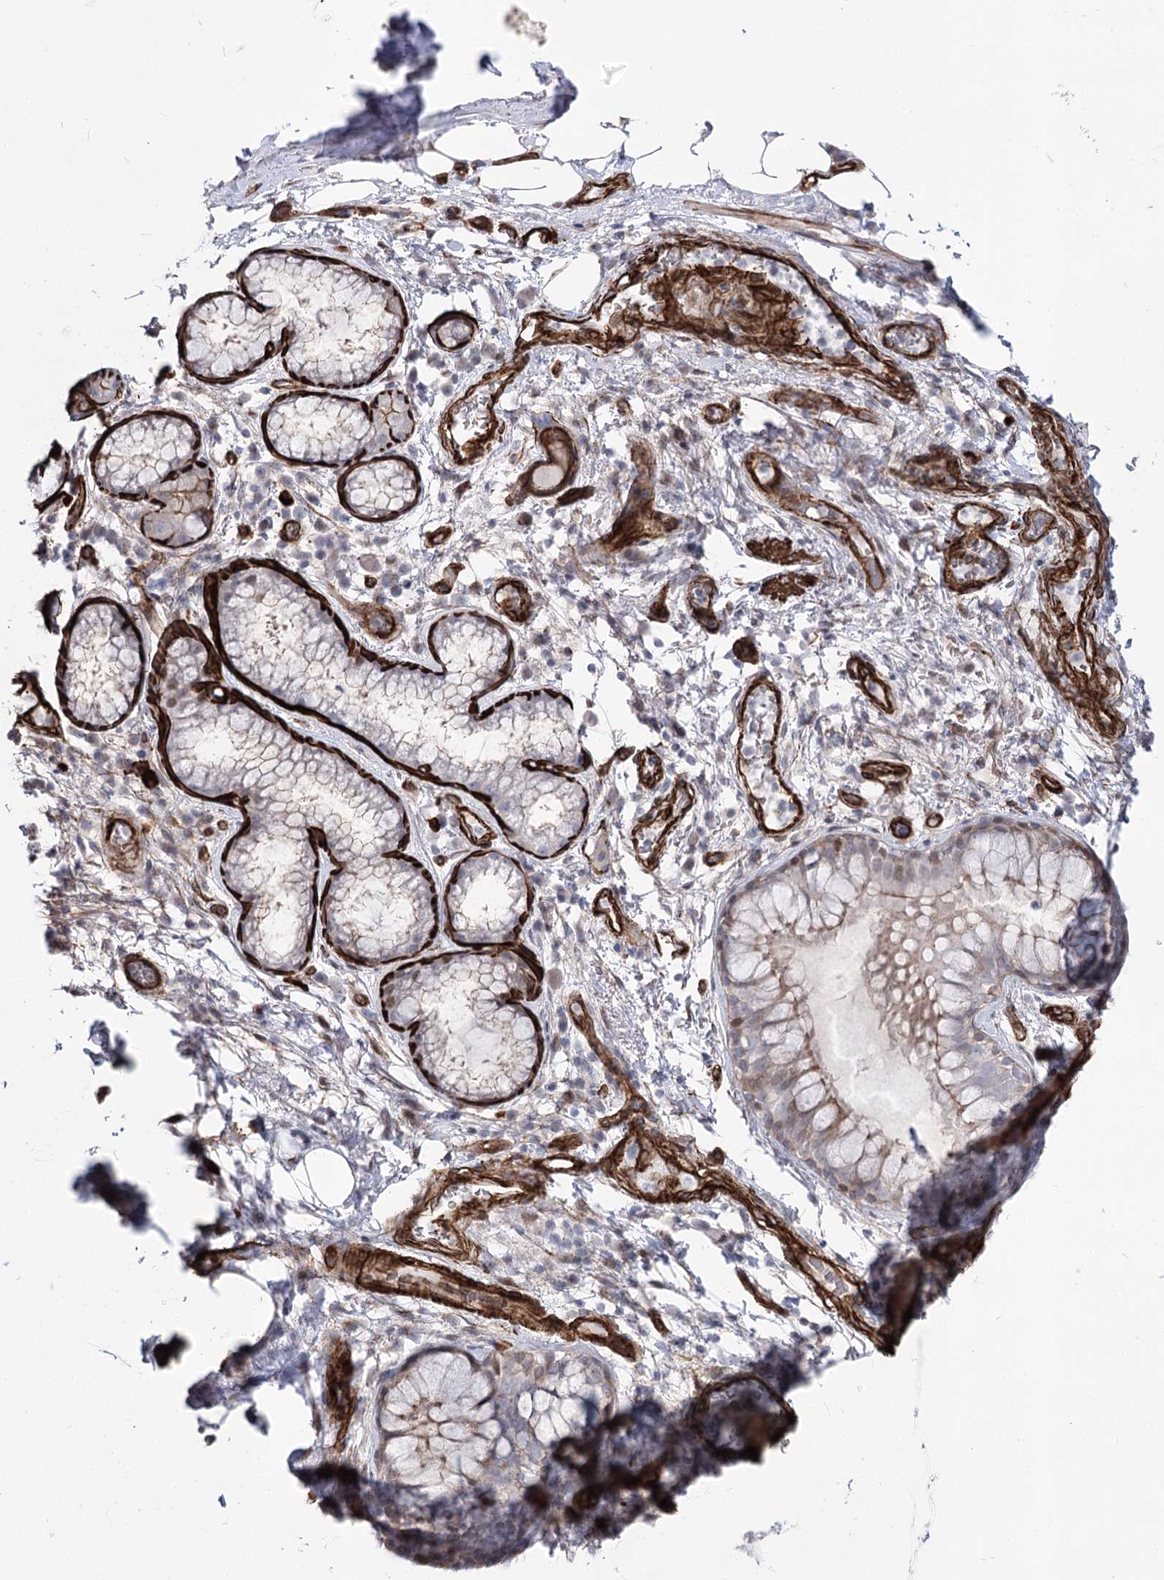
{"staining": {"intensity": "moderate", "quantity": ">75%", "location": "cytoplasmic/membranous"}, "tissue": "adipose tissue", "cell_type": "Adipocytes", "image_type": "normal", "snomed": [{"axis": "morphology", "description": "Normal tissue, NOS"}, {"axis": "topography", "description": "Lymph node"}, {"axis": "topography", "description": "Cartilage tissue"}, {"axis": "topography", "description": "Bronchus"}], "caption": "Protein expression analysis of unremarkable adipose tissue displays moderate cytoplasmic/membranous positivity in about >75% of adipocytes. (Brightfield microscopy of DAB IHC at high magnification).", "gene": "ARHGAP20", "patient": {"sex": "male", "age": 63}}